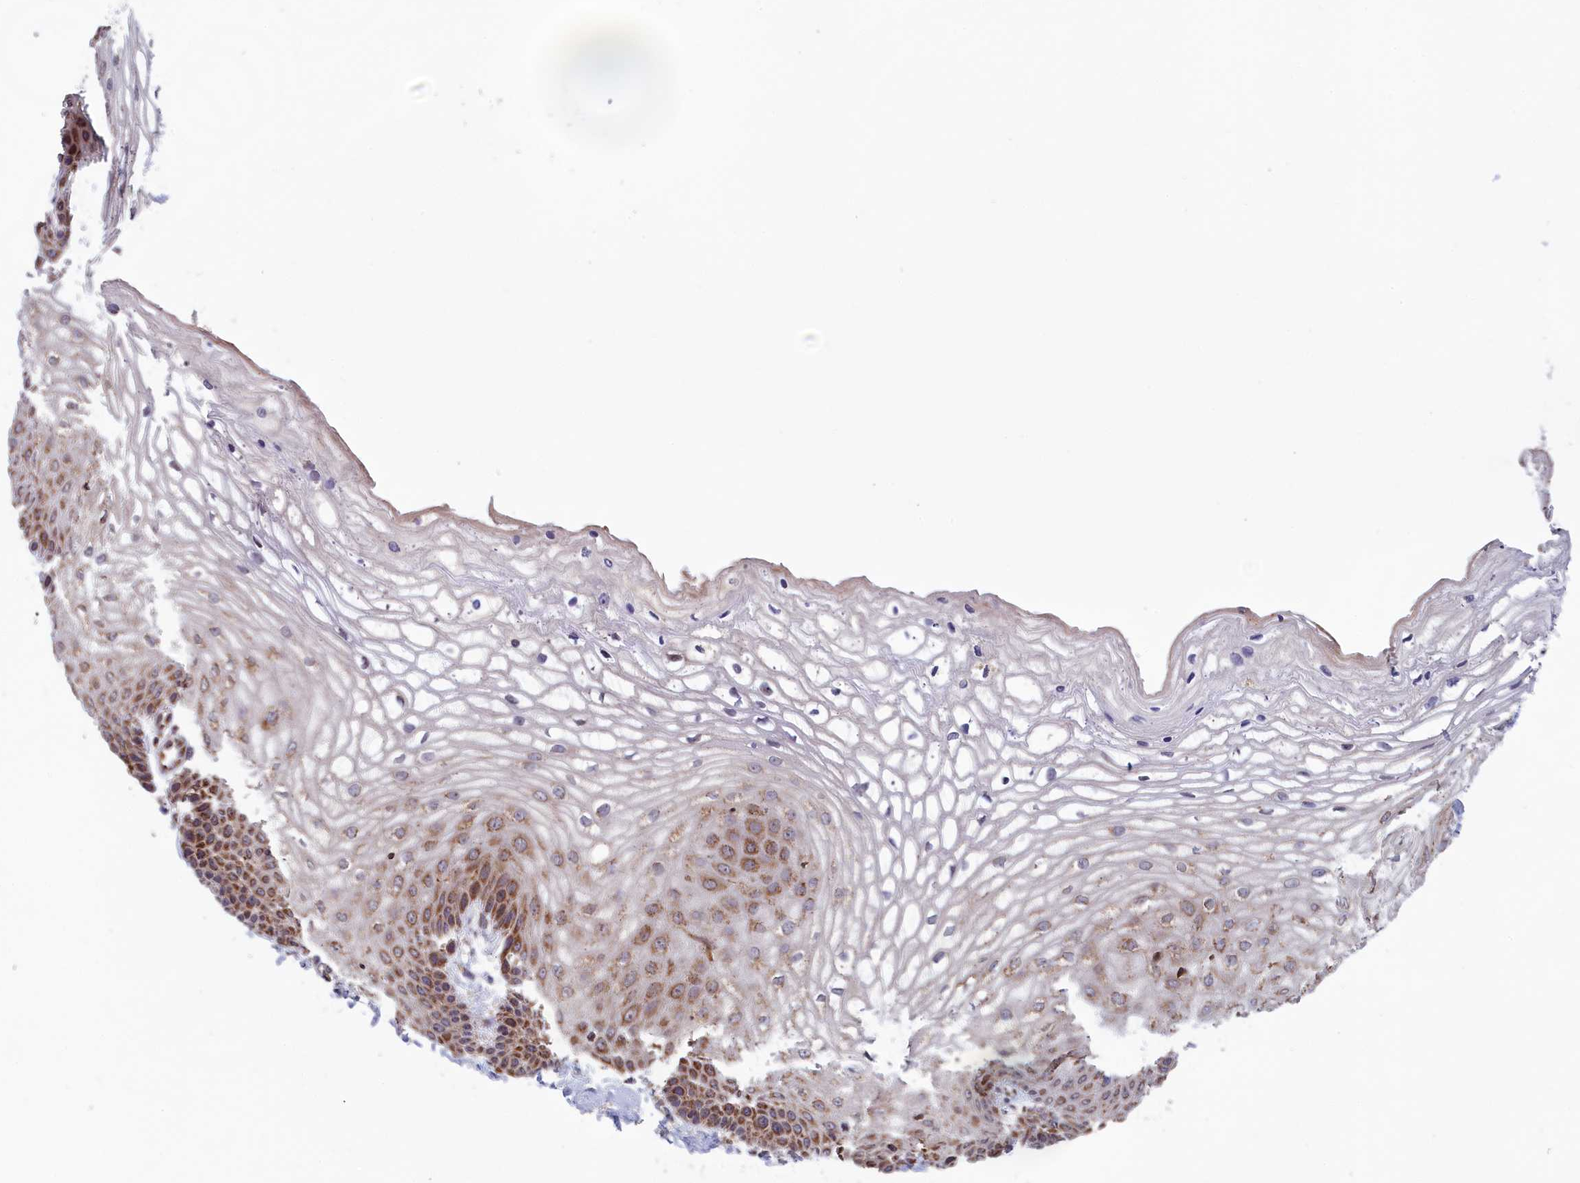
{"staining": {"intensity": "moderate", "quantity": "25%-75%", "location": "cytoplasmic/membranous"}, "tissue": "vagina", "cell_type": "Squamous epithelial cells", "image_type": "normal", "snomed": [{"axis": "morphology", "description": "Normal tissue, NOS"}, {"axis": "topography", "description": "Vagina"}], "caption": "This histopathology image reveals normal vagina stained with immunohistochemistry to label a protein in brown. The cytoplasmic/membranous of squamous epithelial cells show moderate positivity for the protein. Nuclei are counter-stained blue.", "gene": "TIMM44", "patient": {"sex": "female", "age": 68}}